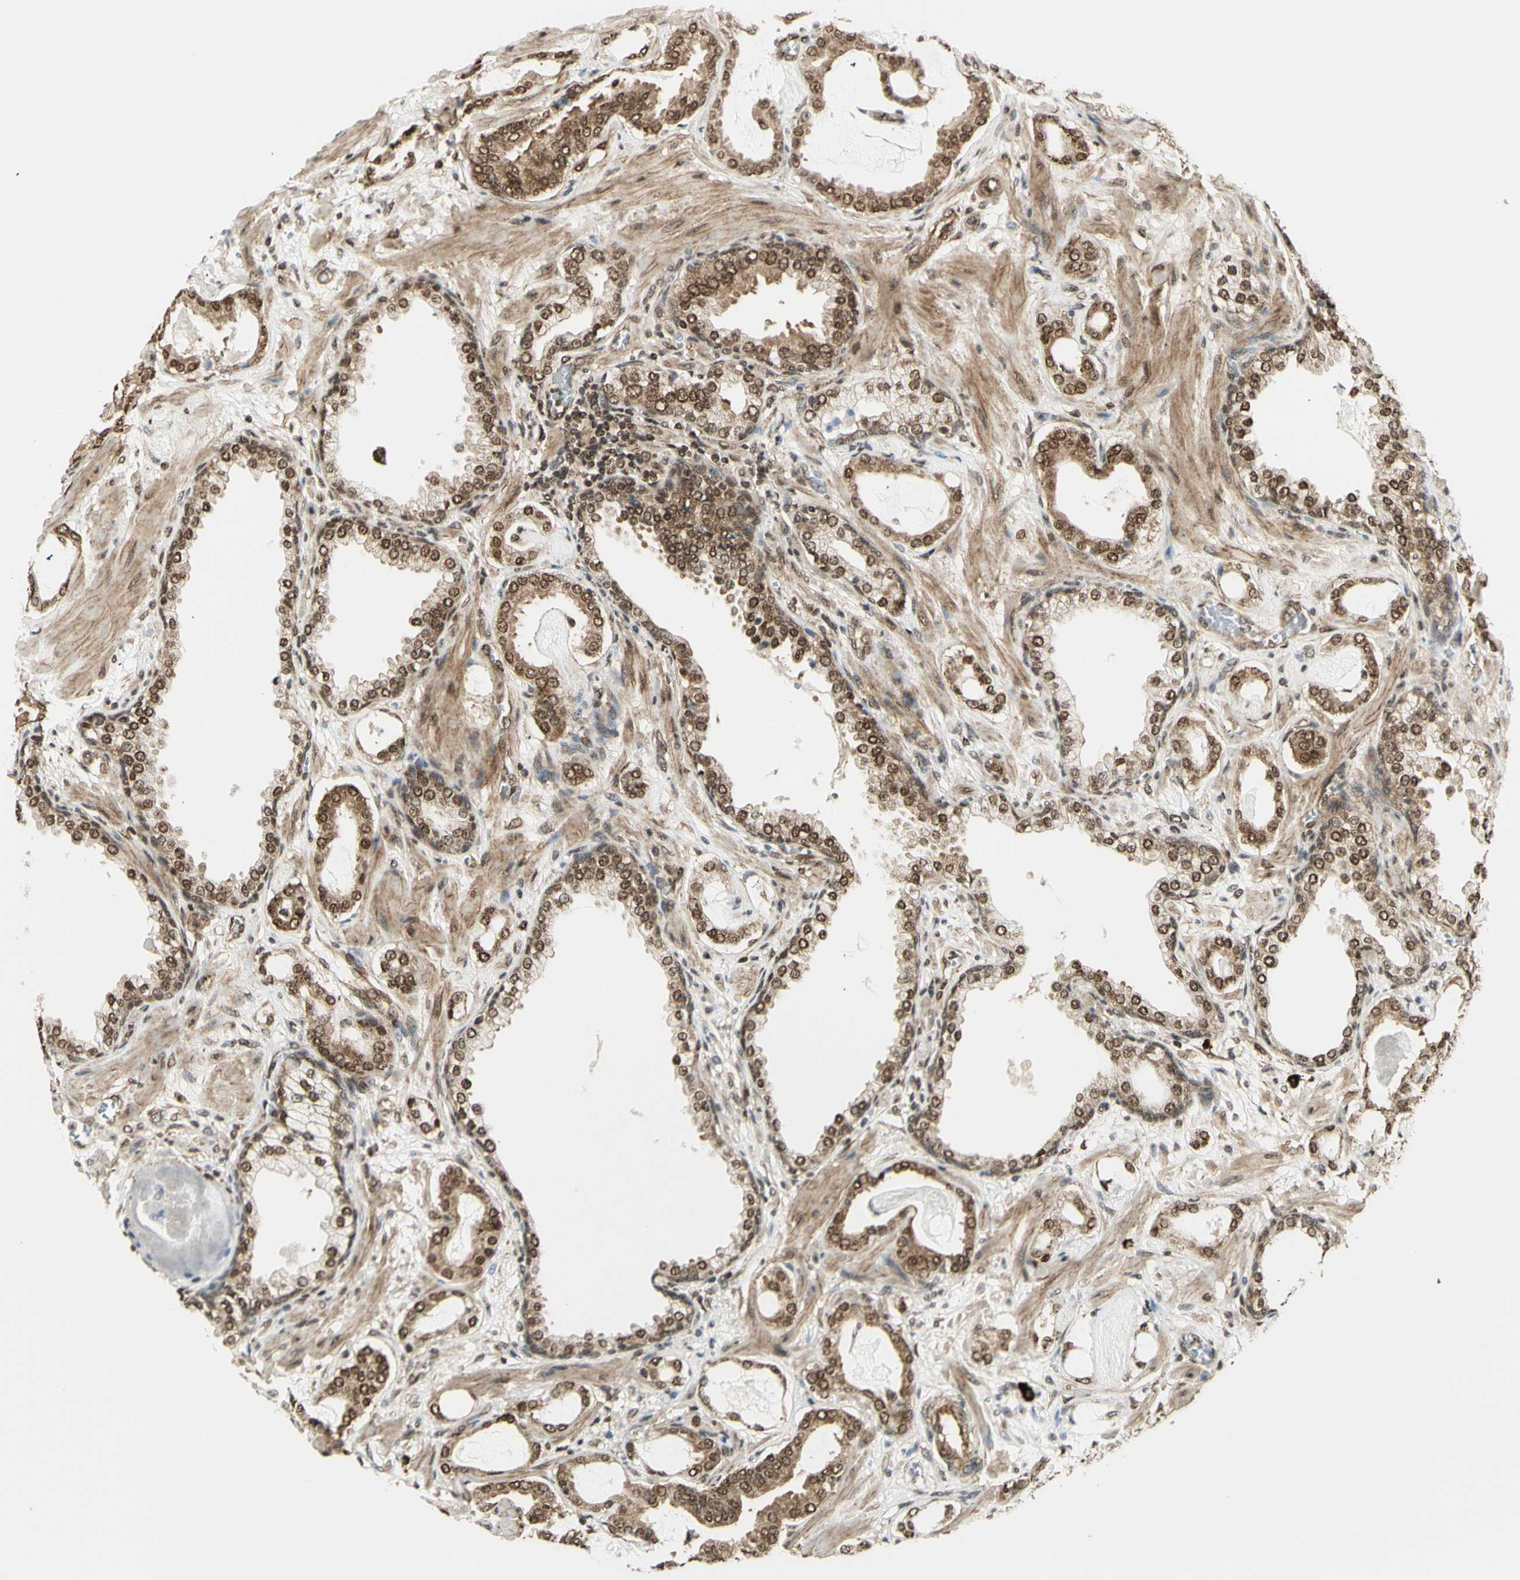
{"staining": {"intensity": "moderate", "quantity": ">75%", "location": "nuclear"}, "tissue": "prostate cancer", "cell_type": "Tumor cells", "image_type": "cancer", "snomed": [{"axis": "morphology", "description": "Adenocarcinoma, Low grade"}, {"axis": "topography", "description": "Prostate"}], "caption": "Human low-grade adenocarcinoma (prostate) stained with a brown dye shows moderate nuclear positive positivity in approximately >75% of tumor cells.", "gene": "ZMYM6", "patient": {"sex": "male", "age": 53}}